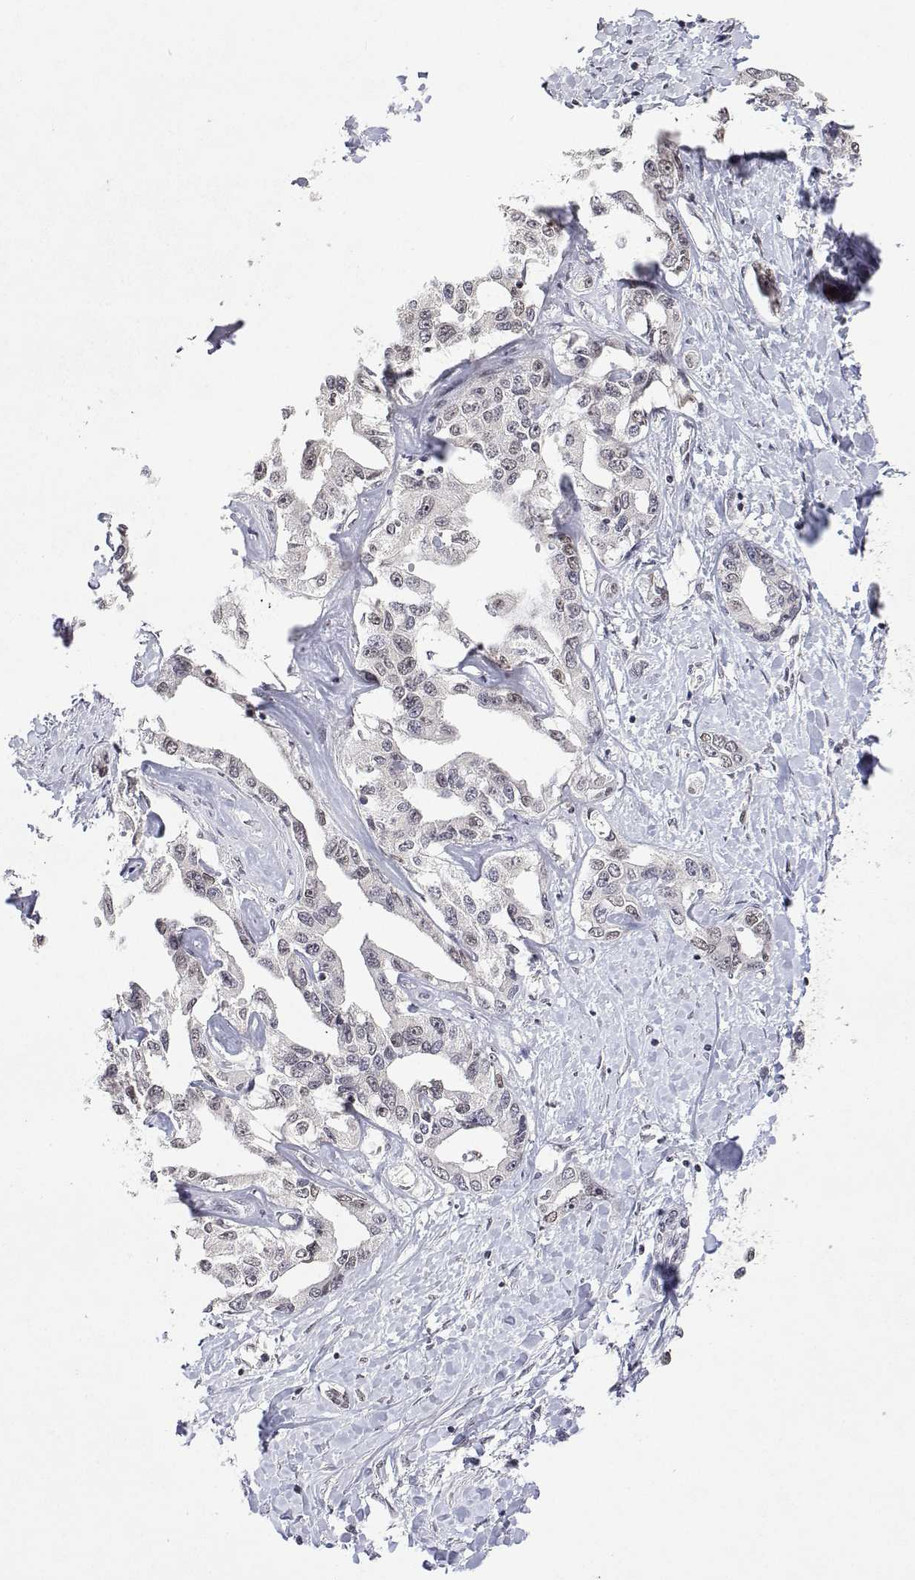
{"staining": {"intensity": "weak", "quantity": "25%-75%", "location": "nuclear"}, "tissue": "liver cancer", "cell_type": "Tumor cells", "image_type": "cancer", "snomed": [{"axis": "morphology", "description": "Cholangiocarcinoma"}, {"axis": "topography", "description": "Liver"}], "caption": "IHC (DAB) staining of liver cancer (cholangiocarcinoma) exhibits weak nuclear protein staining in about 25%-75% of tumor cells. (Stains: DAB in brown, nuclei in blue, Microscopy: brightfield microscopy at high magnification).", "gene": "XPC", "patient": {"sex": "male", "age": 59}}